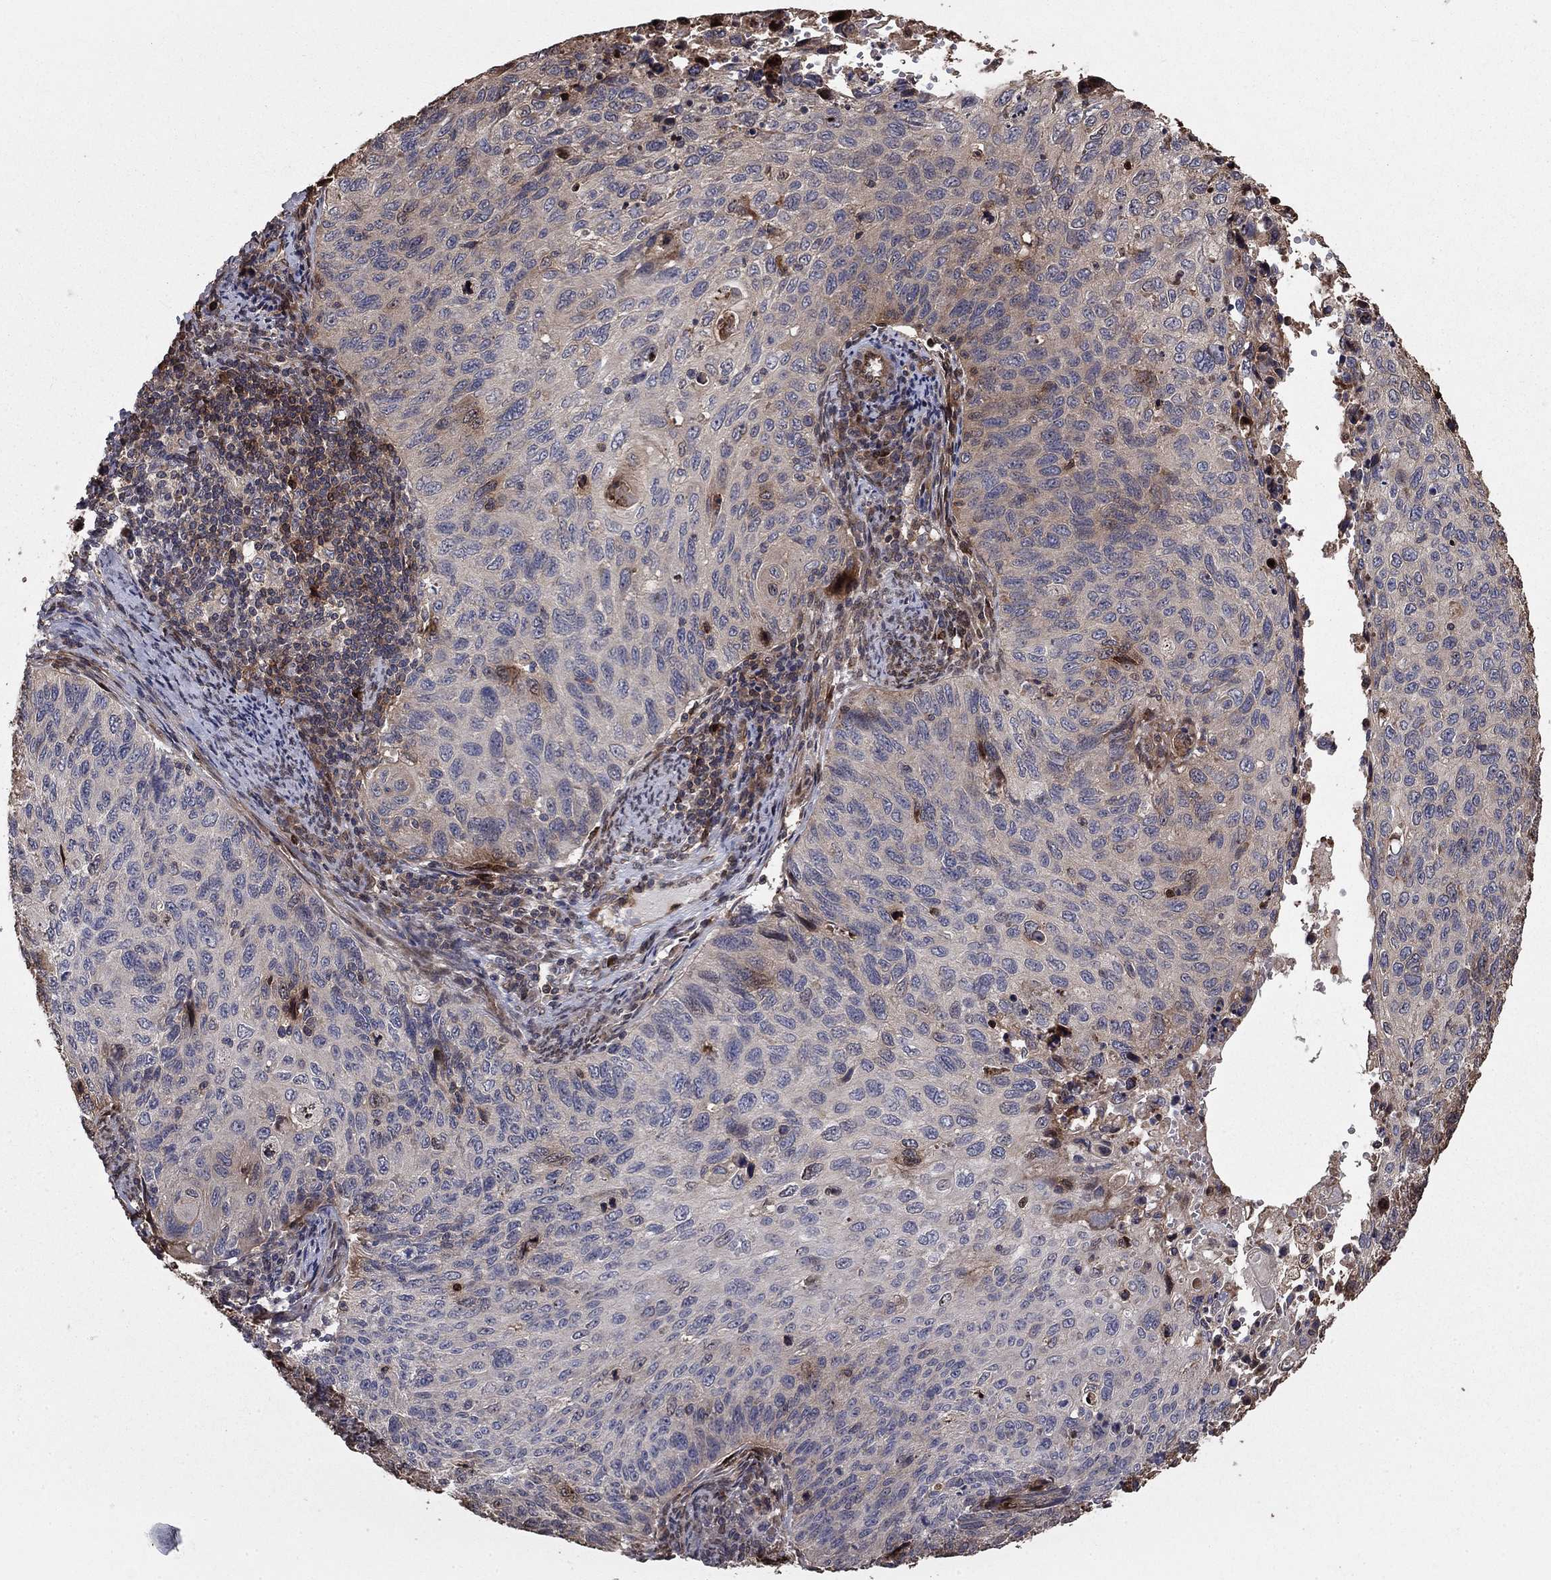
{"staining": {"intensity": "negative", "quantity": "none", "location": "none"}, "tissue": "cervical cancer", "cell_type": "Tumor cells", "image_type": "cancer", "snomed": [{"axis": "morphology", "description": "Squamous cell carcinoma, NOS"}, {"axis": "topography", "description": "Cervix"}], "caption": "IHC image of cervical cancer stained for a protein (brown), which exhibits no positivity in tumor cells.", "gene": "GYG1", "patient": {"sex": "female", "age": 70}}